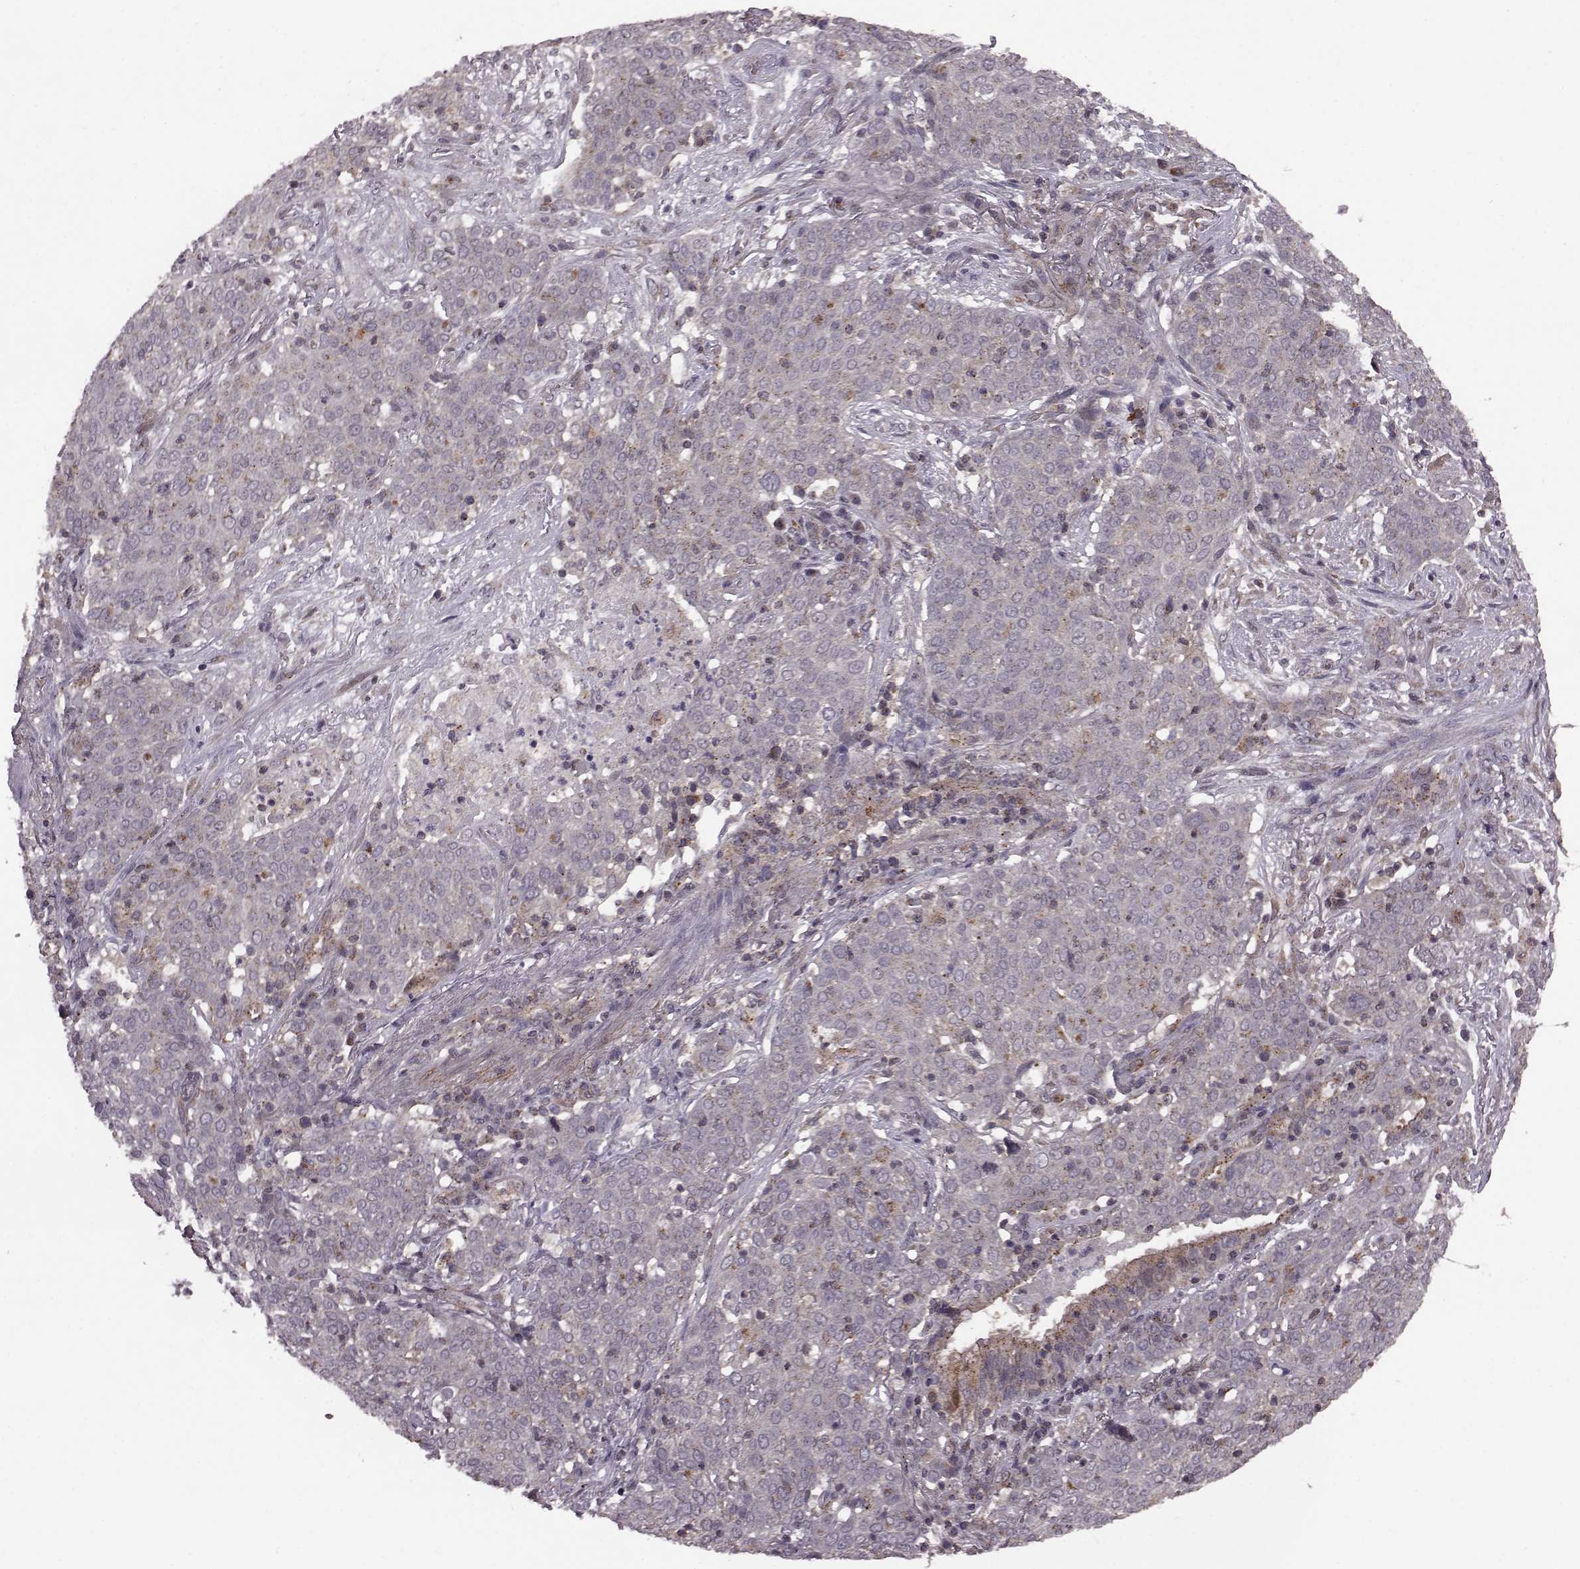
{"staining": {"intensity": "weak", "quantity": ">75%", "location": "cytoplasmic/membranous"}, "tissue": "lung cancer", "cell_type": "Tumor cells", "image_type": "cancer", "snomed": [{"axis": "morphology", "description": "Squamous cell carcinoma, NOS"}, {"axis": "topography", "description": "Lung"}], "caption": "Immunohistochemical staining of squamous cell carcinoma (lung) reveals low levels of weak cytoplasmic/membranous expression in about >75% of tumor cells.", "gene": "FNIP2", "patient": {"sex": "male", "age": 82}}